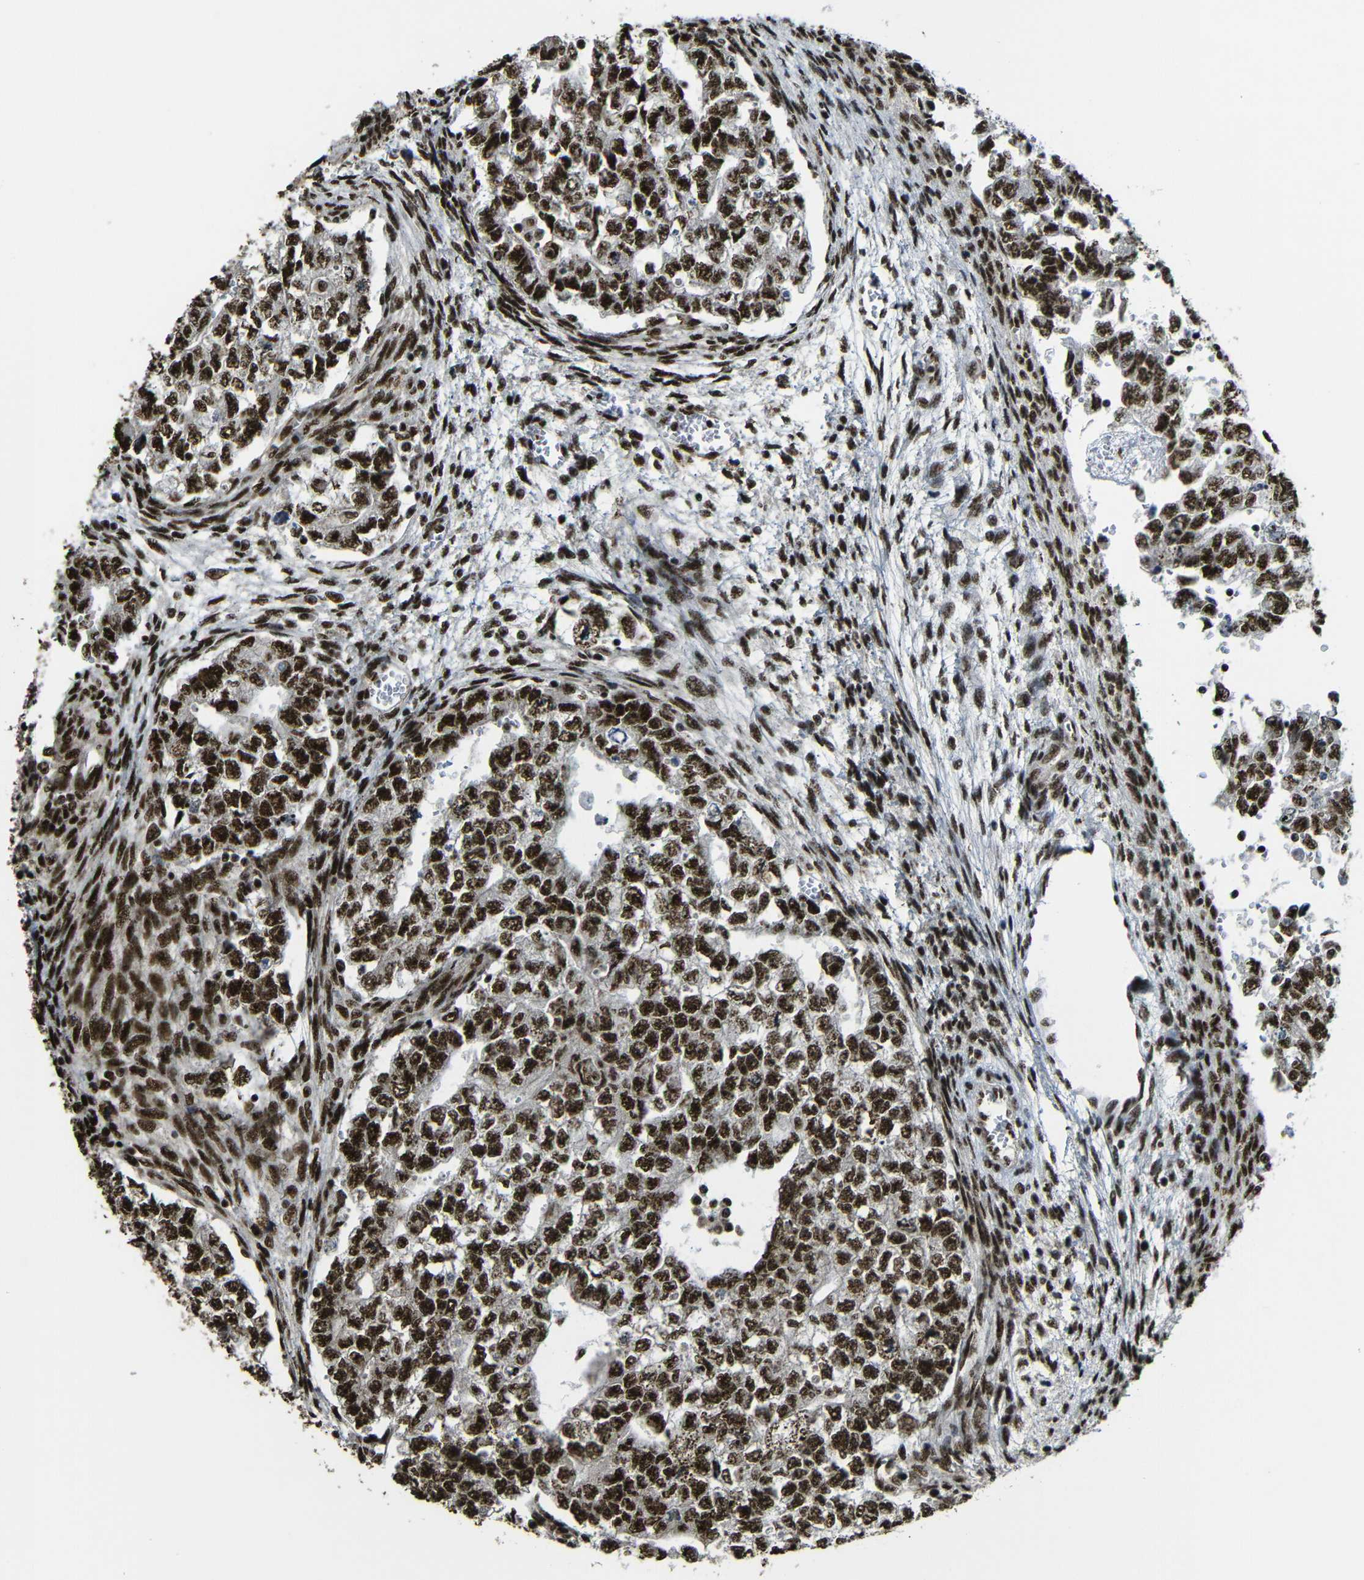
{"staining": {"intensity": "strong", "quantity": ">75%", "location": "cytoplasmic/membranous,nuclear"}, "tissue": "testis cancer", "cell_type": "Tumor cells", "image_type": "cancer", "snomed": [{"axis": "morphology", "description": "Seminoma, NOS"}, {"axis": "morphology", "description": "Carcinoma, Embryonal, NOS"}, {"axis": "topography", "description": "Testis"}], "caption": "Immunohistochemical staining of testis seminoma displays high levels of strong cytoplasmic/membranous and nuclear protein positivity in approximately >75% of tumor cells. (IHC, brightfield microscopy, high magnification).", "gene": "TCF7L2", "patient": {"sex": "male", "age": 38}}